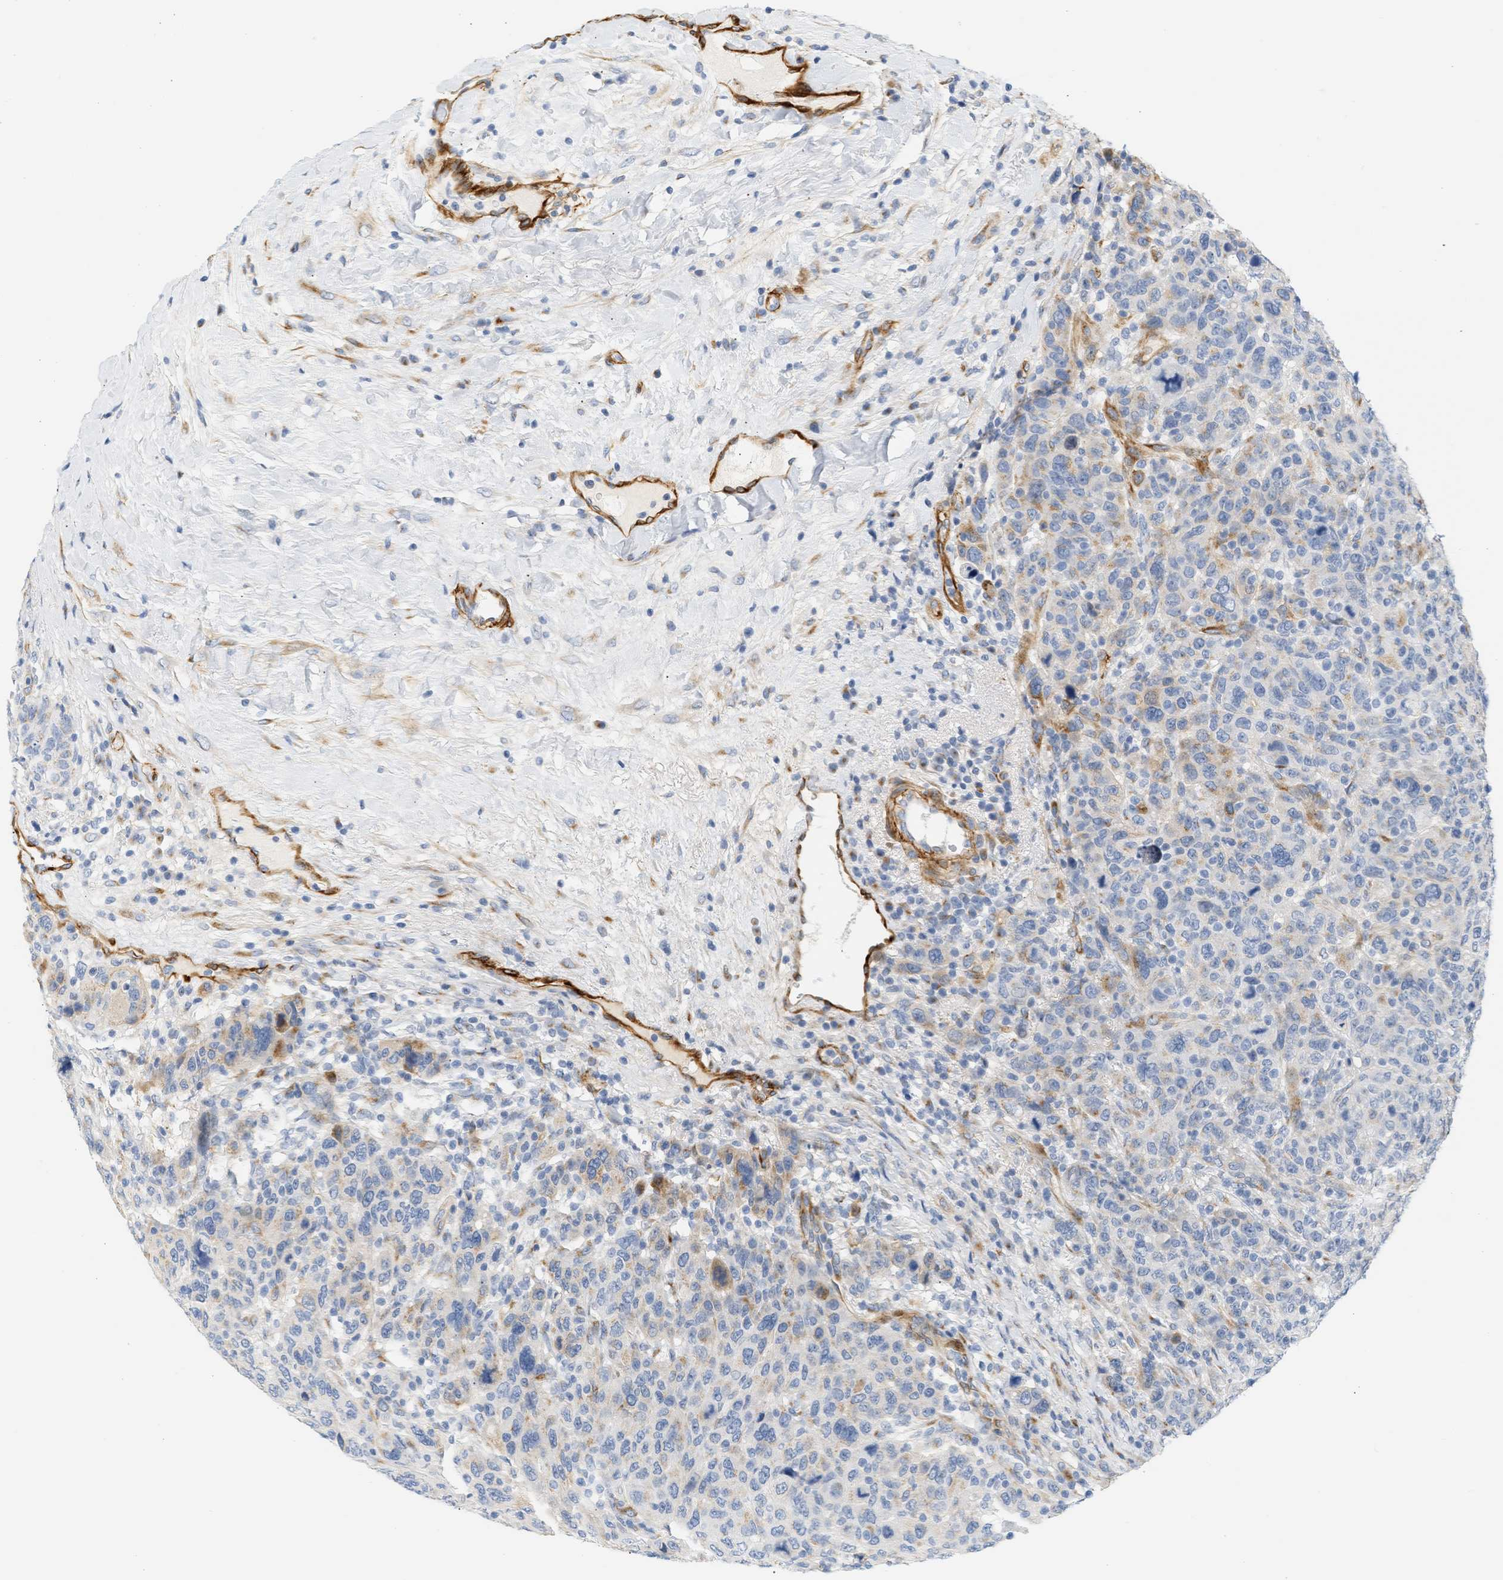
{"staining": {"intensity": "moderate", "quantity": "<25%", "location": "cytoplasmic/membranous"}, "tissue": "breast cancer", "cell_type": "Tumor cells", "image_type": "cancer", "snomed": [{"axis": "morphology", "description": "Duct carcinoma"}, {"axis": "topography", "description": "Breast"}], "caption": "The photomicrograph exhibits a brown stain indicating the presence of a protein in the cytoplasmic/membranous of tumor cells in invasive ductal carcinoma (breast).", "gene": "SLC30A7", "patient": {"sex": "female", "age": 37}}